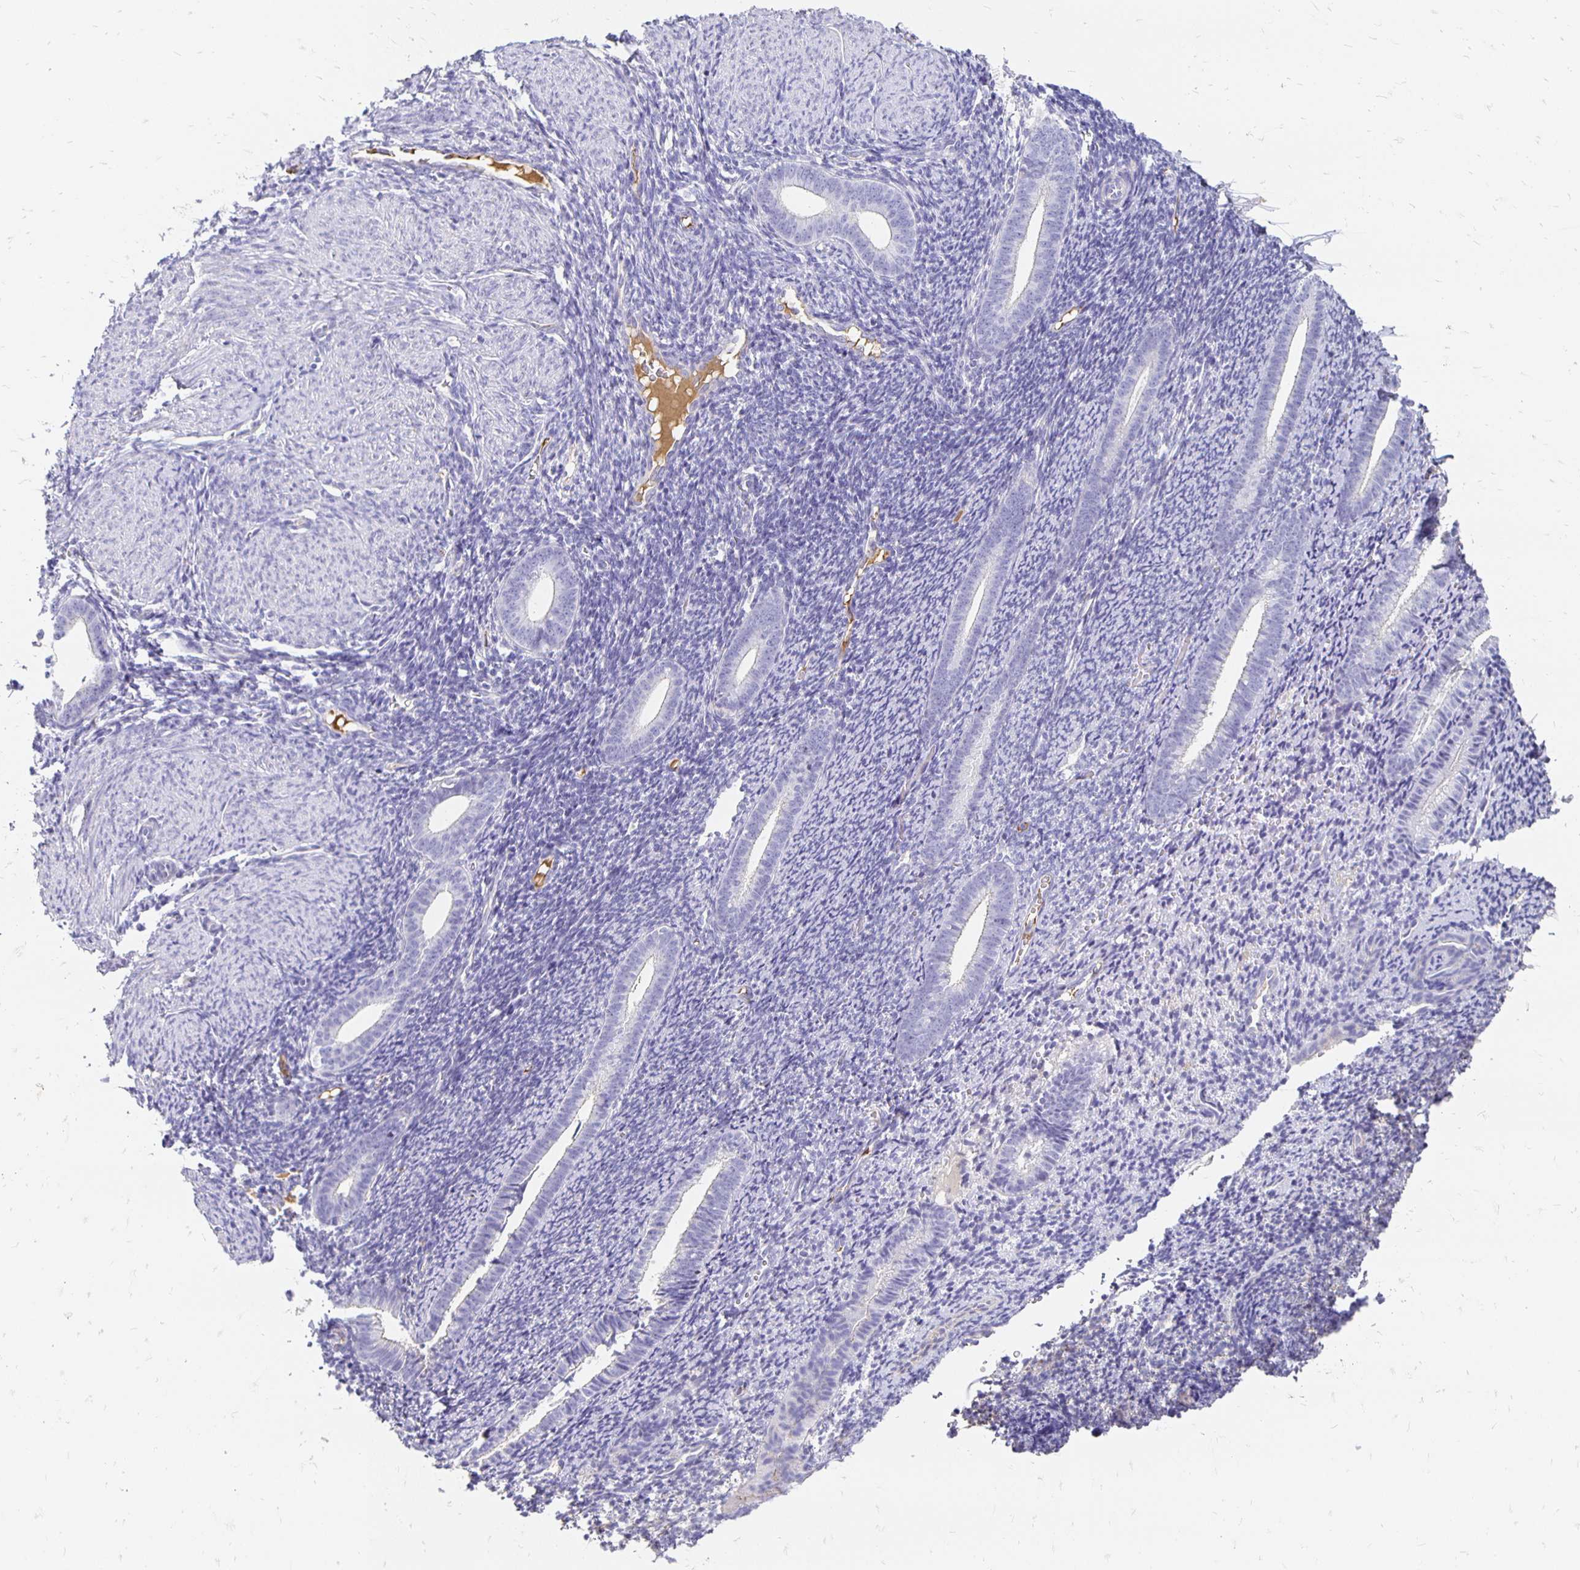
{"staining": {"intensity": "negative", "quantity": "none", "location": "none"}, "tissue": "endometrium", "cell_type": "Cells in endometrial stroma", "image_type": "normal", "snomed": [{"axis": "morphology", "description": "Normal tissue, NOS"}, {"axis": "topography", "description": "Endometrium"}], "caption": "Immunohistochemical staining of benign human endometrium exhibits no significant expression in cells in endometrial stroma.", "gene": "APOB", "patient": {"sex": "female", "age": 39}}